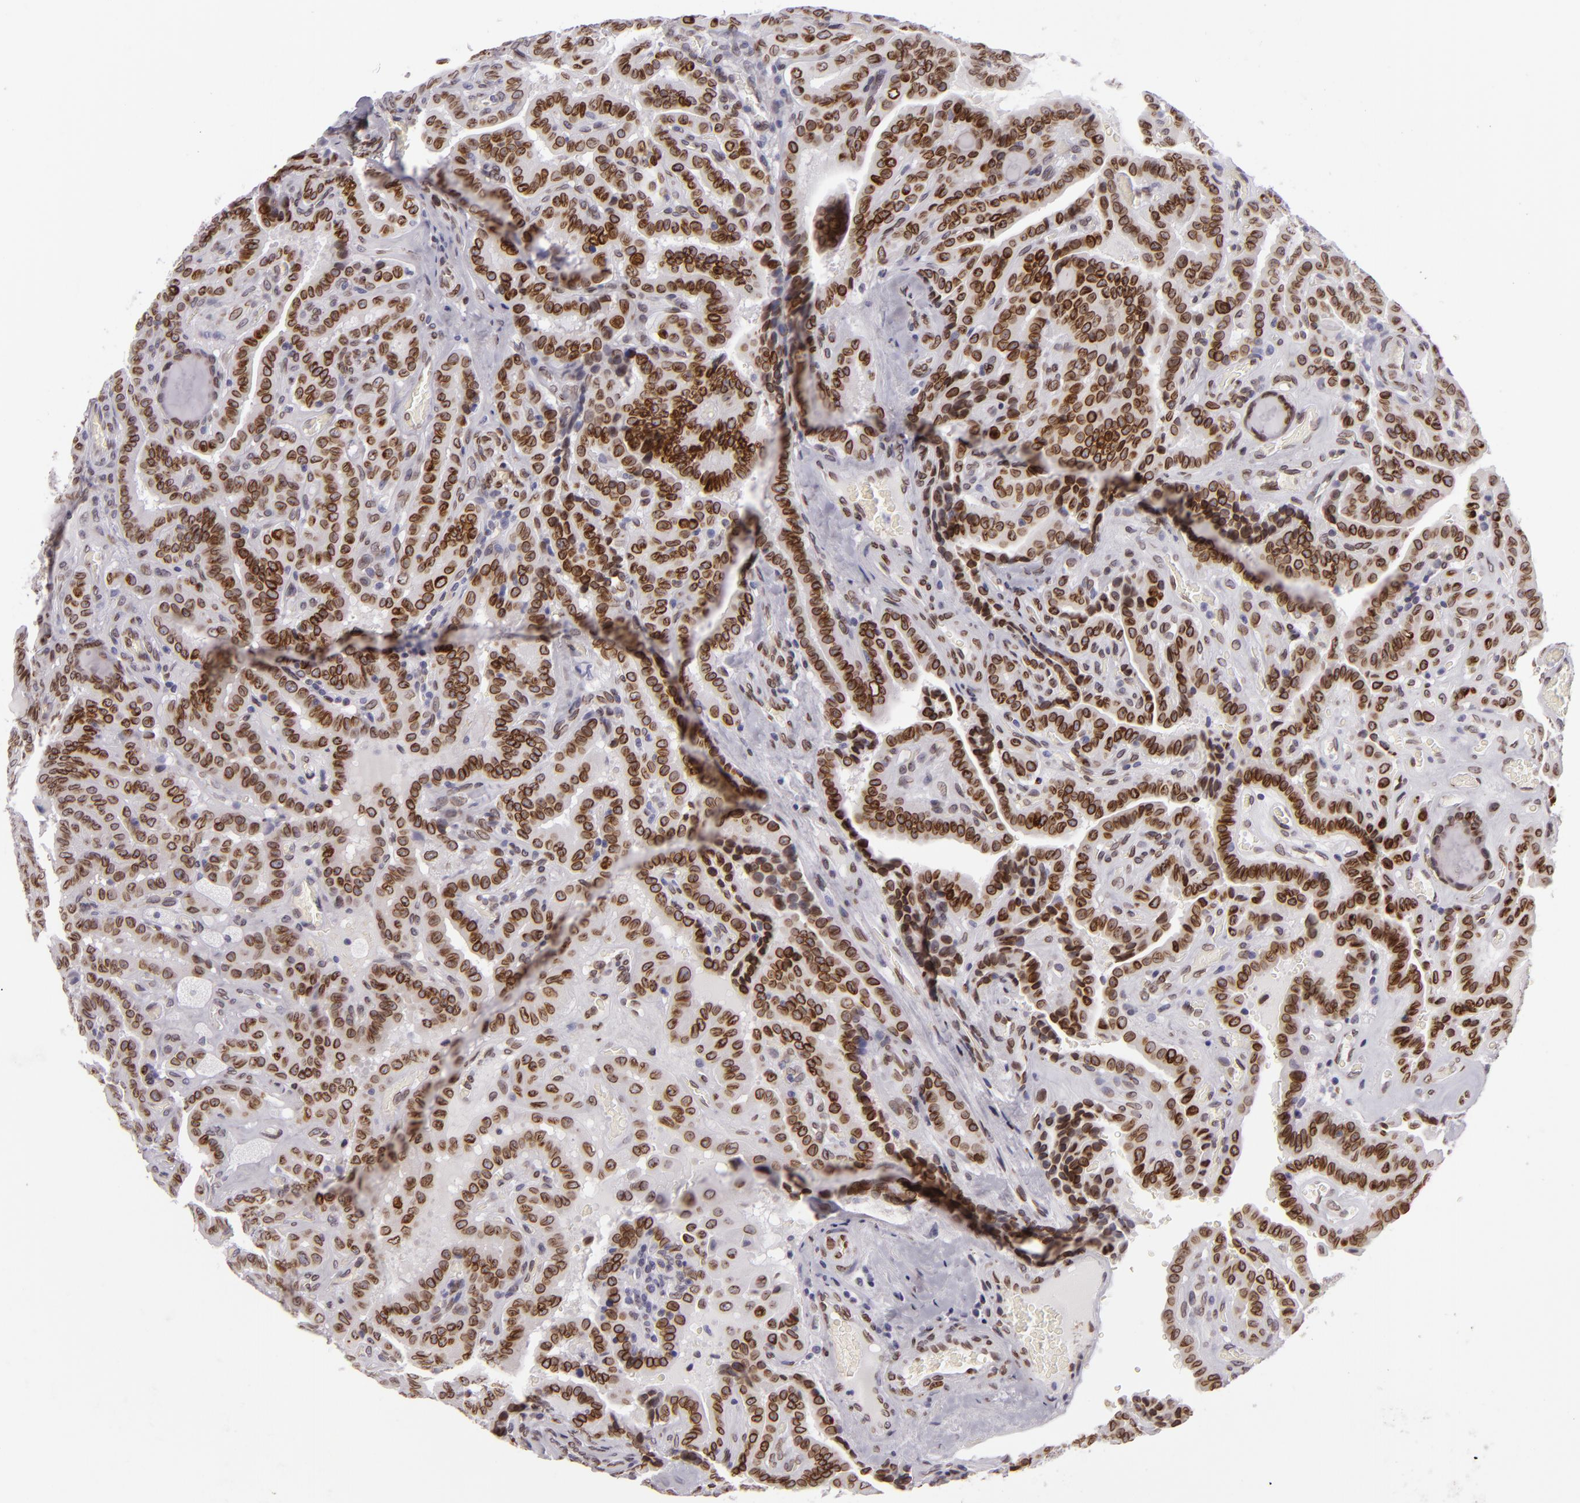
{"staining": {"intensity": "strong", "quantity": ">75%", "location": "nuclear"}, "tissue": "thyroid cancer", "cell_type": "Tumor cells", "image_type": "cancer", "snomed": [{"axis": "morphology", "description": "Papillary adenocarcinoma, NOS"}, {"axis": "topography", "description": "Thyroid gland"}], "caption": "A photomicrograph showing strong nuclear positivity in about >75% of tumor cells in thyroid cancer (papillary adenocarcinoma), as visualized by brown immunohistochemical staining.", "gene": "EMD", "patient": {"sex": "male", "age": 87}}